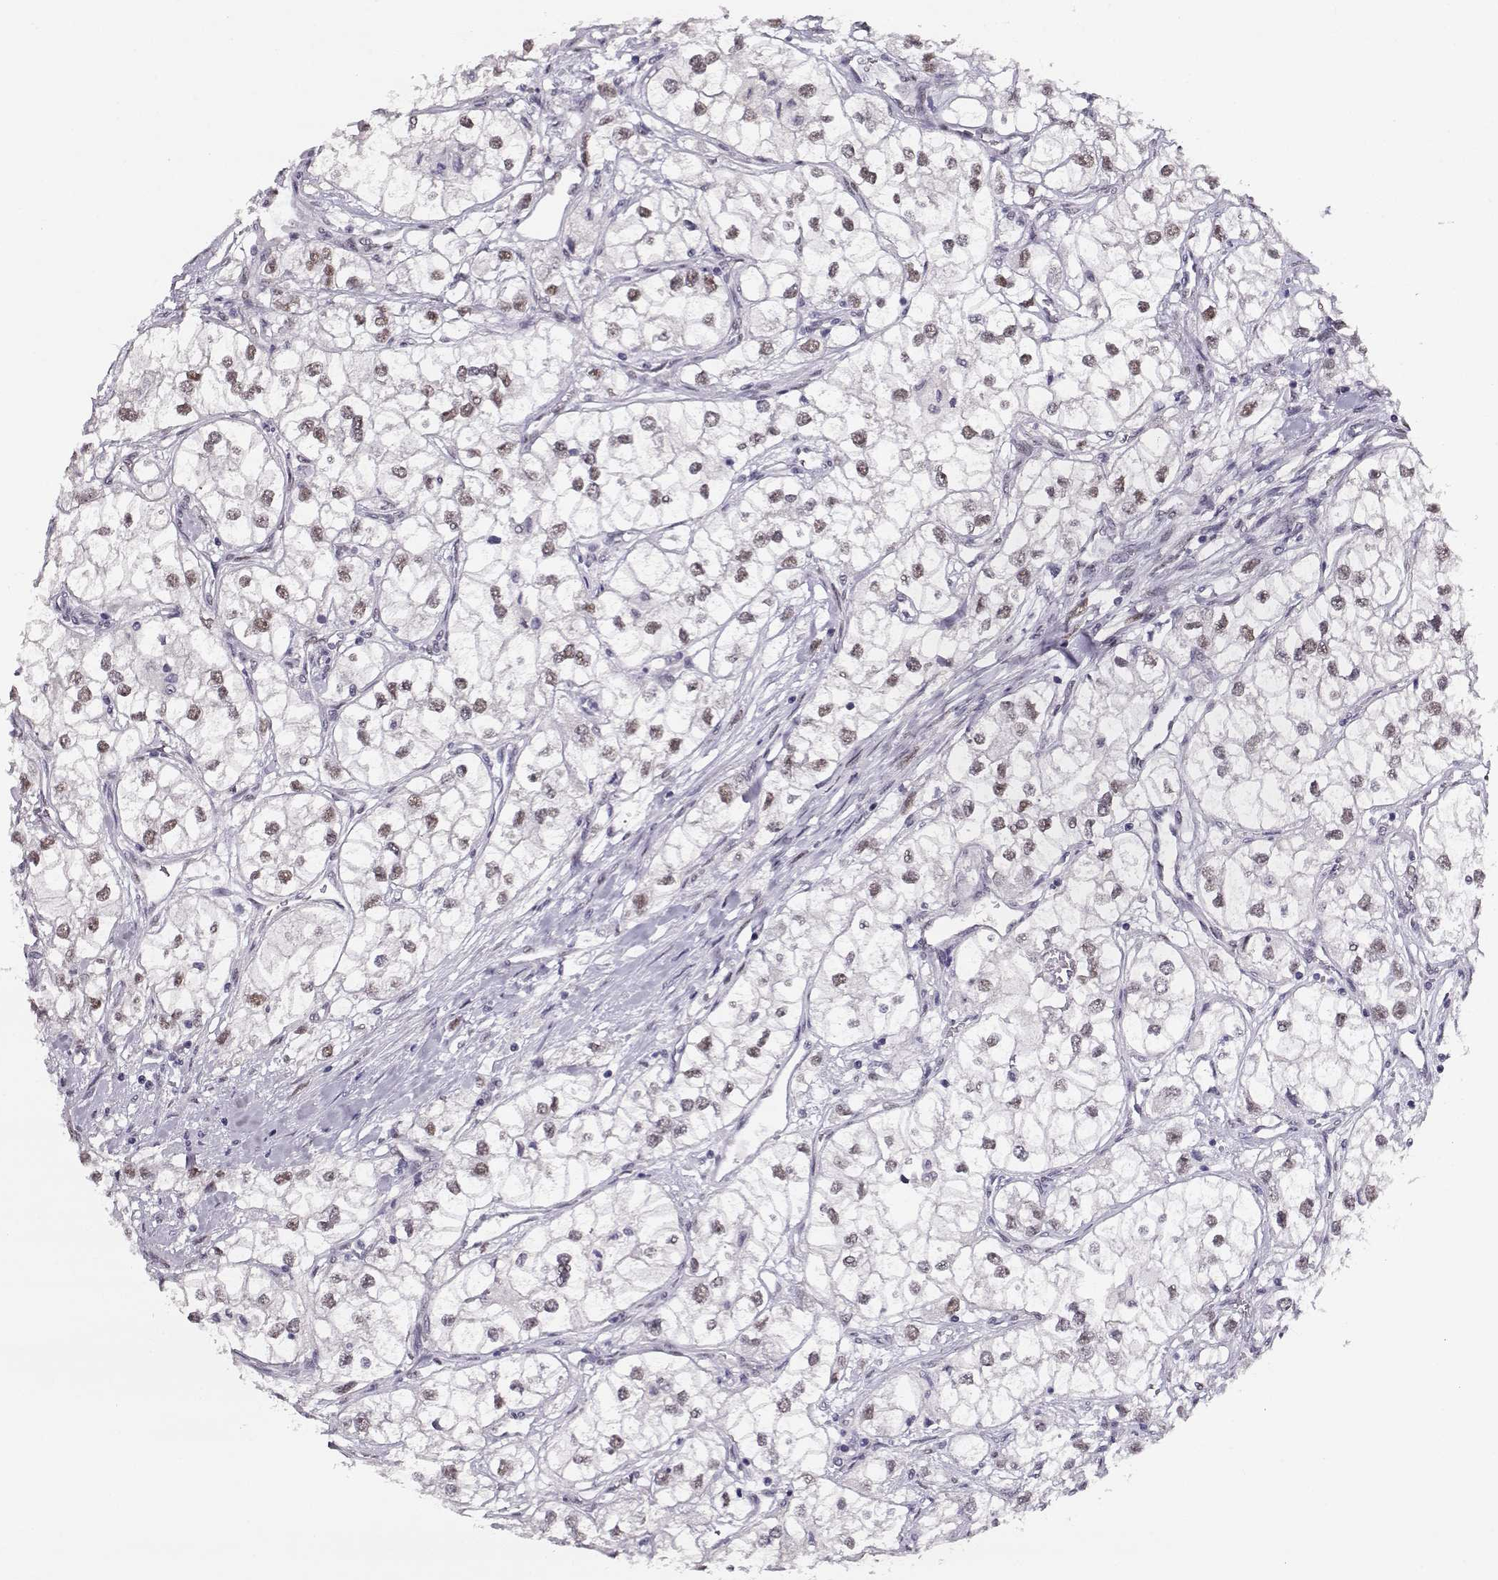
{"staining": {"intensity": "weak", "quantity": "25%-75%", "location": "nuclear"}, "tissue": "renal cancer", "cell_type": "Tumor cells", "image_type": "cancer", "snomed": [{"axis": "morphology", "description": "Adenocarcinoma, NOS"}, {"axis": "topography", "description": "Kidney"}], "caption": "Immunohistochemical staining of human renal cancer (adenocarcinoma) reveals low levels of weak nuclear staining in approximately 25%-75% of tumor cells.", "gene": "POLI", "patient": {"sex": "male", "age": 59}}